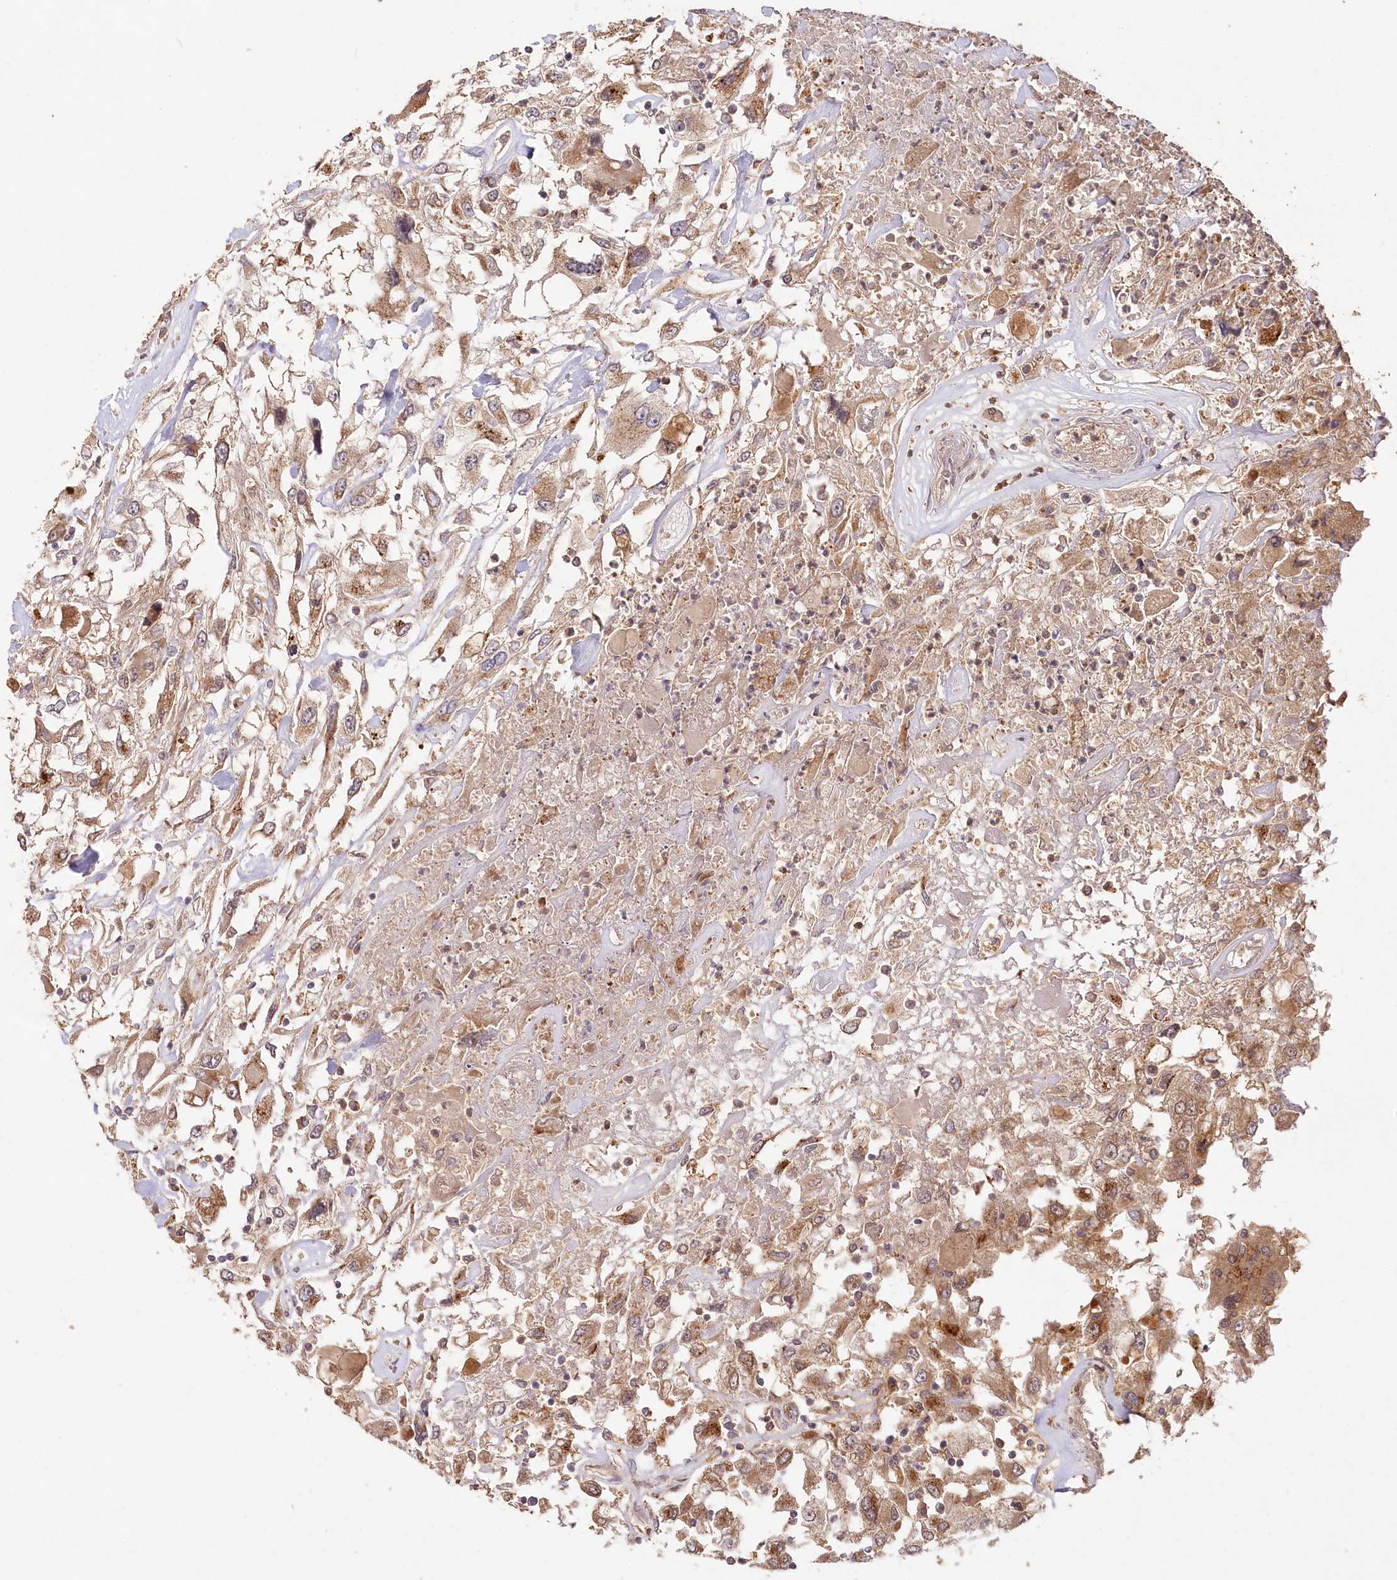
{"staining": {"intensity": "moderate", "quantity": ">75%", "location": "cytoplasmic/membranous"}, "tissue": "renal cancer", "cell_type": "Tumor cells", "image_type": "cancer", "snomed": [{"axis": "morphology", "description": "Adenocarcinoma, NOS"}, {"axis": "topography", "description": "Kidney"}], "caption": "Renal cancer was stained to show a protein in brown. There is medium levels of moderate cytoplasmic/membranous expression in approximately >75% of tumor cells.", "gene": "IRAK1BP1", "patient": {"sex": "female", "age": 52}}